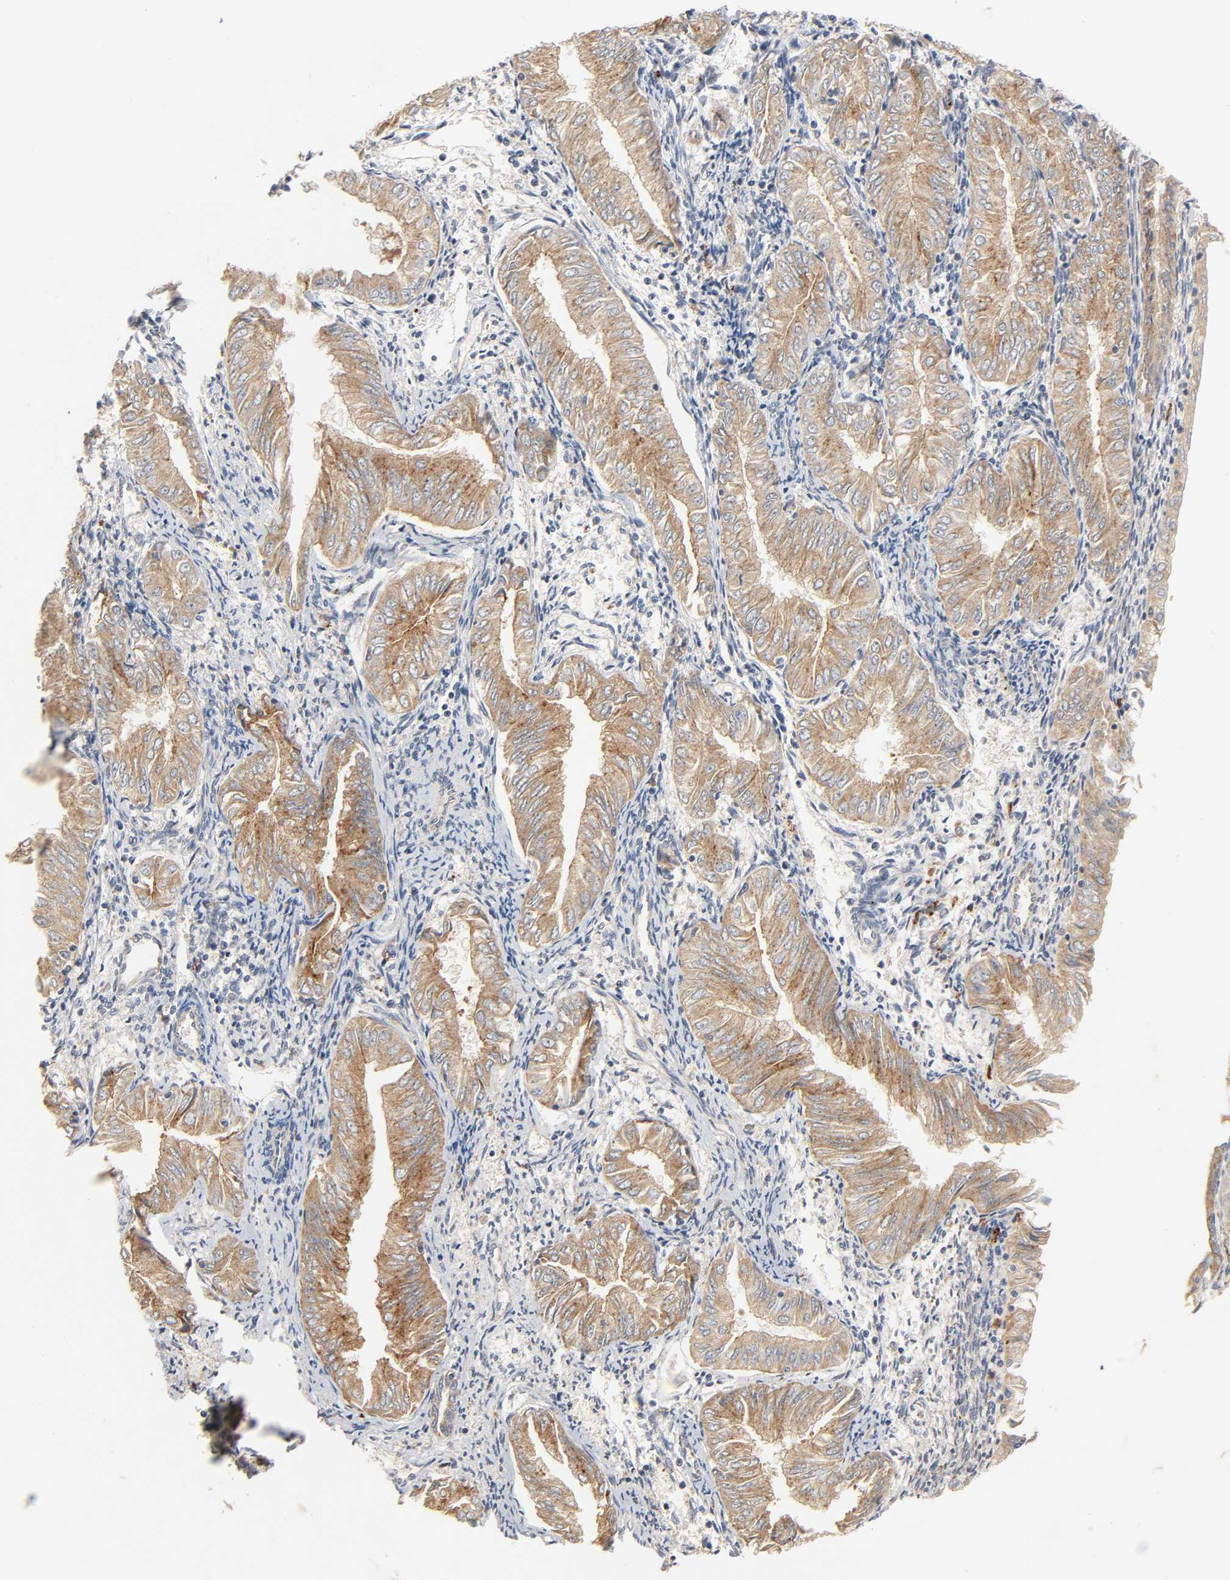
{"staining": {"intensity": "moderate", "quantity": ">75%", "location": "cytoplasmic/membranous"}, "tissue": "endometrial cancer", "cell_type": "Tumor cells", "image_type": "cancer", "snomed": [{"axis": "morphology", "description": "Adenocarcinoma, NOS"}, {"axis": "topography", "description": "Endometrium"}], "caption": "This is an image of immunohistochemistry (IHC) staining of endometrial cancer, which shows moderate staining in the cytoplasmic/membranous of tumor cells.", "gene": "REEP6", "patient": {"sex": "female", "age": 53}}